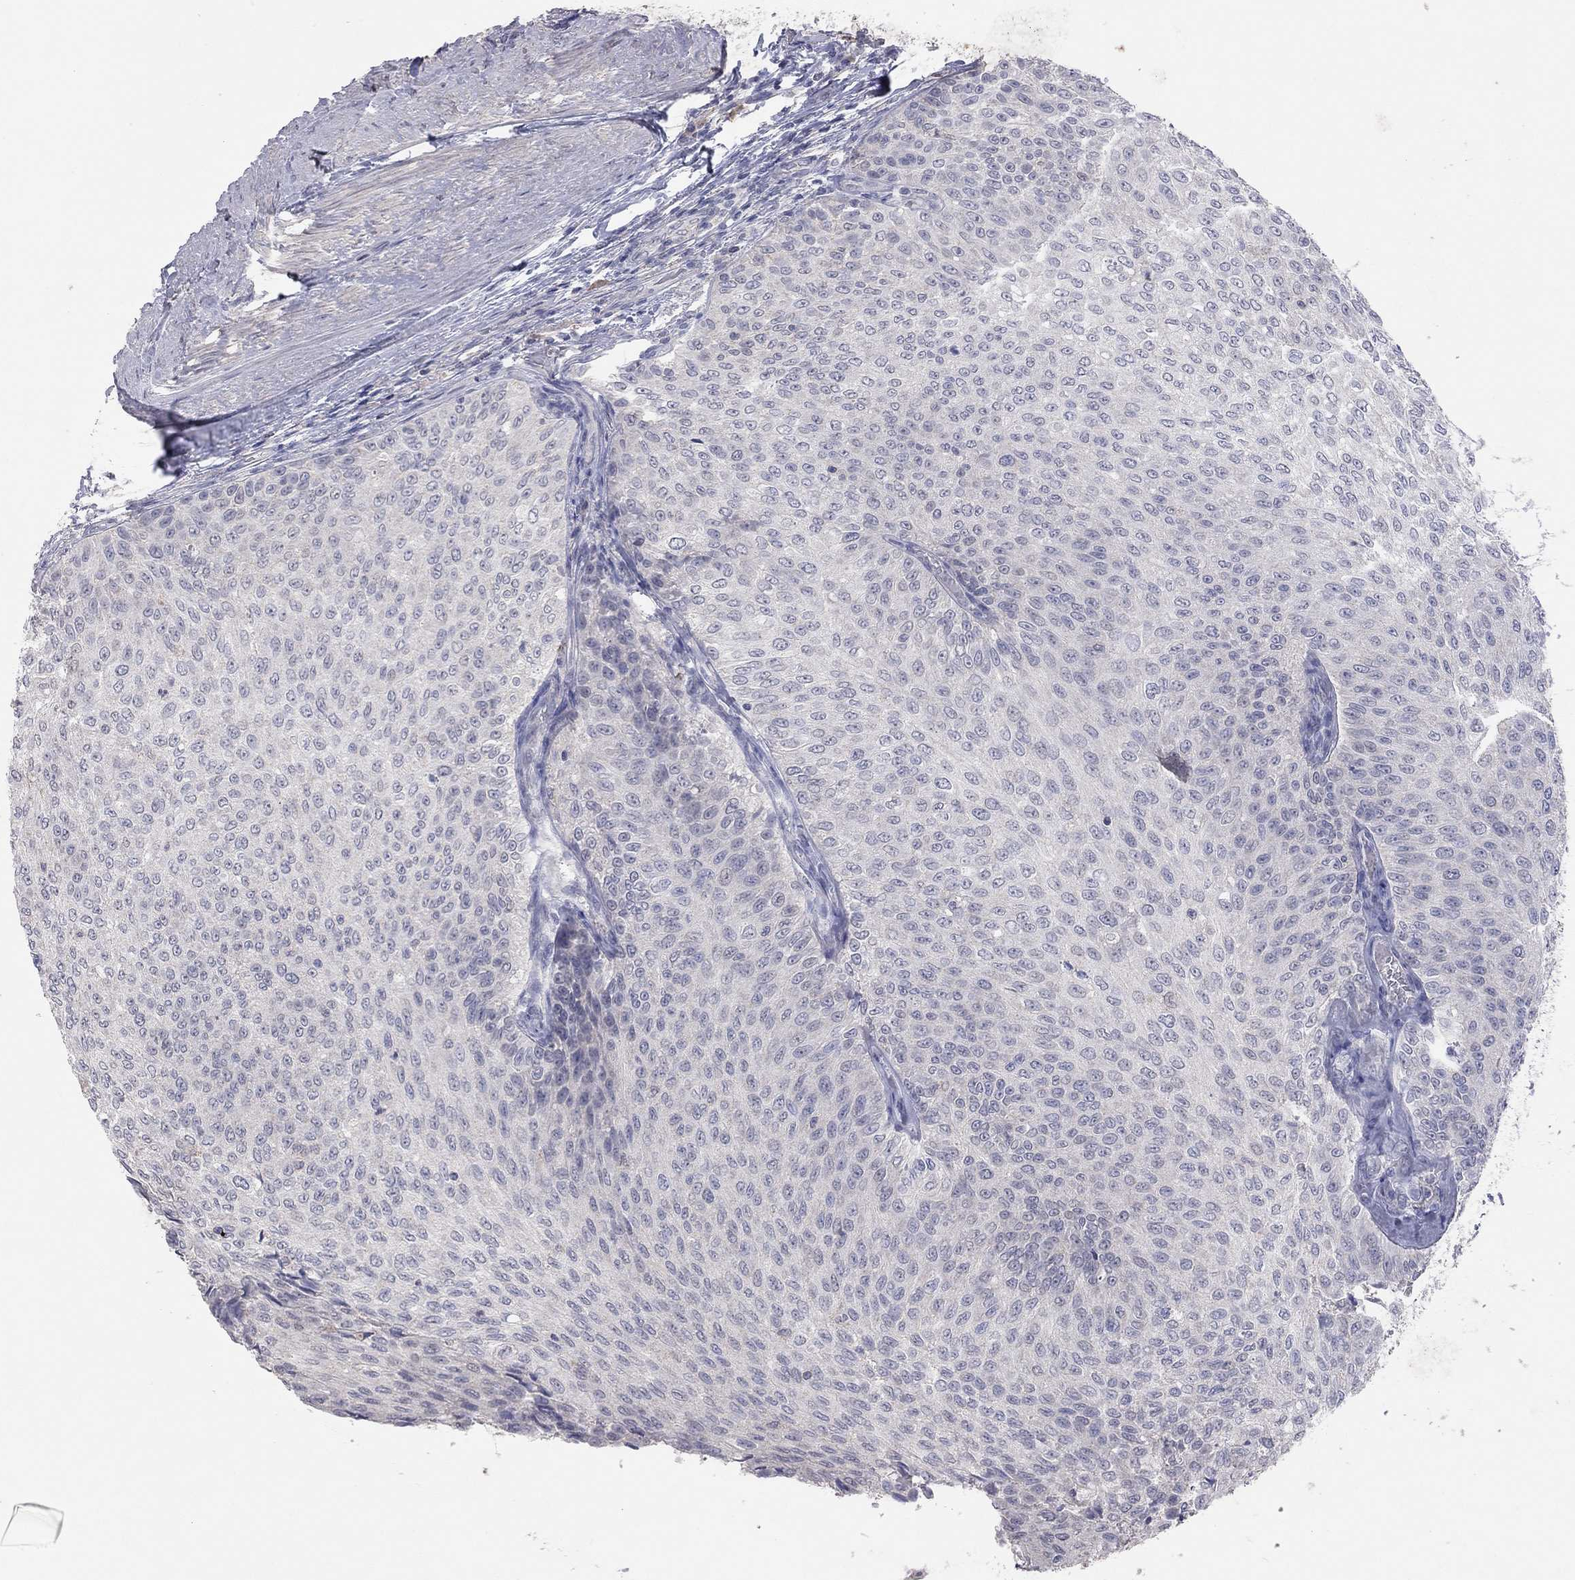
{"staining": {"intensity": "negative", "quantity": "none", "location": "none"}, "tissue": "urothelial cancer", "cell_type": "Tumor cells", "image_type": "cancer", "snomed": [{"axis": "morphology", "description": "Urothelial carcinoma, Low grade"}, {"axis": "topography", "description": "Ureter, NOS"}, {"axis": "topography", "description": "Urinary bladder"}], "caption": "Immunohistochemical staining of urothelial carcinoma (low-grade) shows no significant positivity in tumor cells. The staining is performed using DAB brown chromogen with nuclei counter-stained in using hematoxylin.", "gene": "MMP13", "patient": {"sex": "male", "age": 78}}